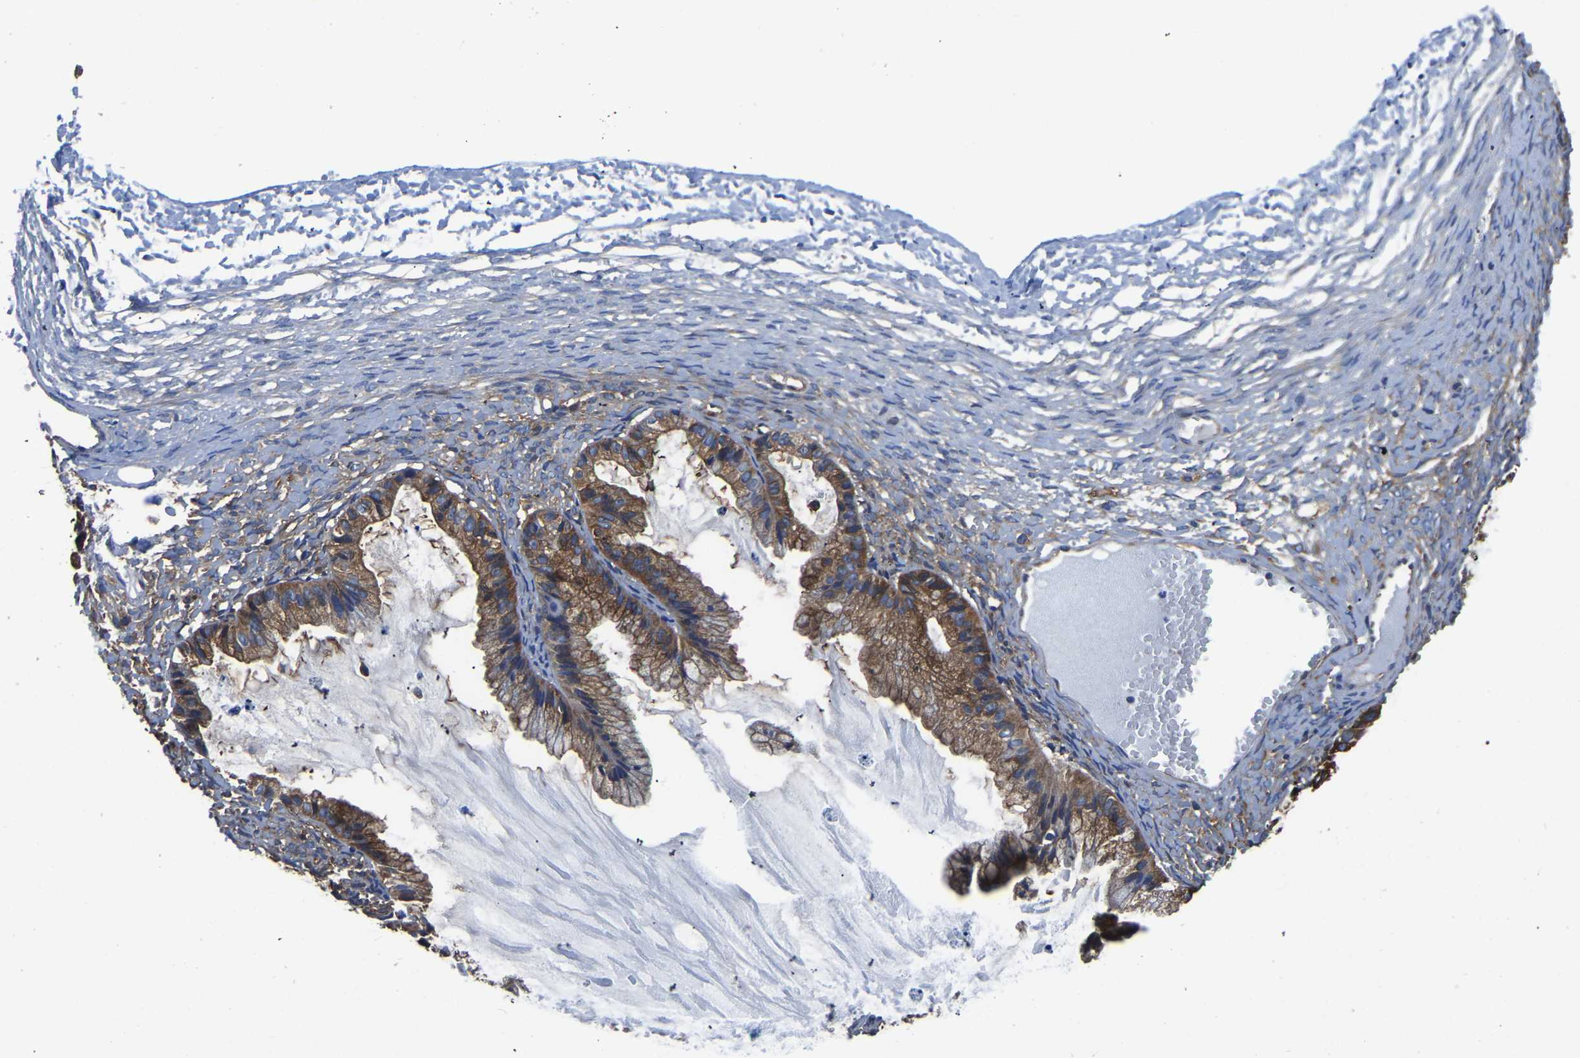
{"staining": {"intensity": "moderate", "quantity": ">75%", "location": "cytoplasmic/membranous"}, "tissue": "ovarian cancer", "cell_type": "Tumor cells", "image_type": "cancer", "snomed": [{"axis": "morphology", "description": "Cystadenocarcinoma, mucinous, NOS"}, {"axis": "topography", "description": "Ovary"}], "caption": "This is a photomicrograph of IHC staining of ovarian cancer, which shows moderate staining in the cytoplasmic/membranous of tumor cells.", "gene": "TFG", "patient": {"sex": "female", "age": 57}}